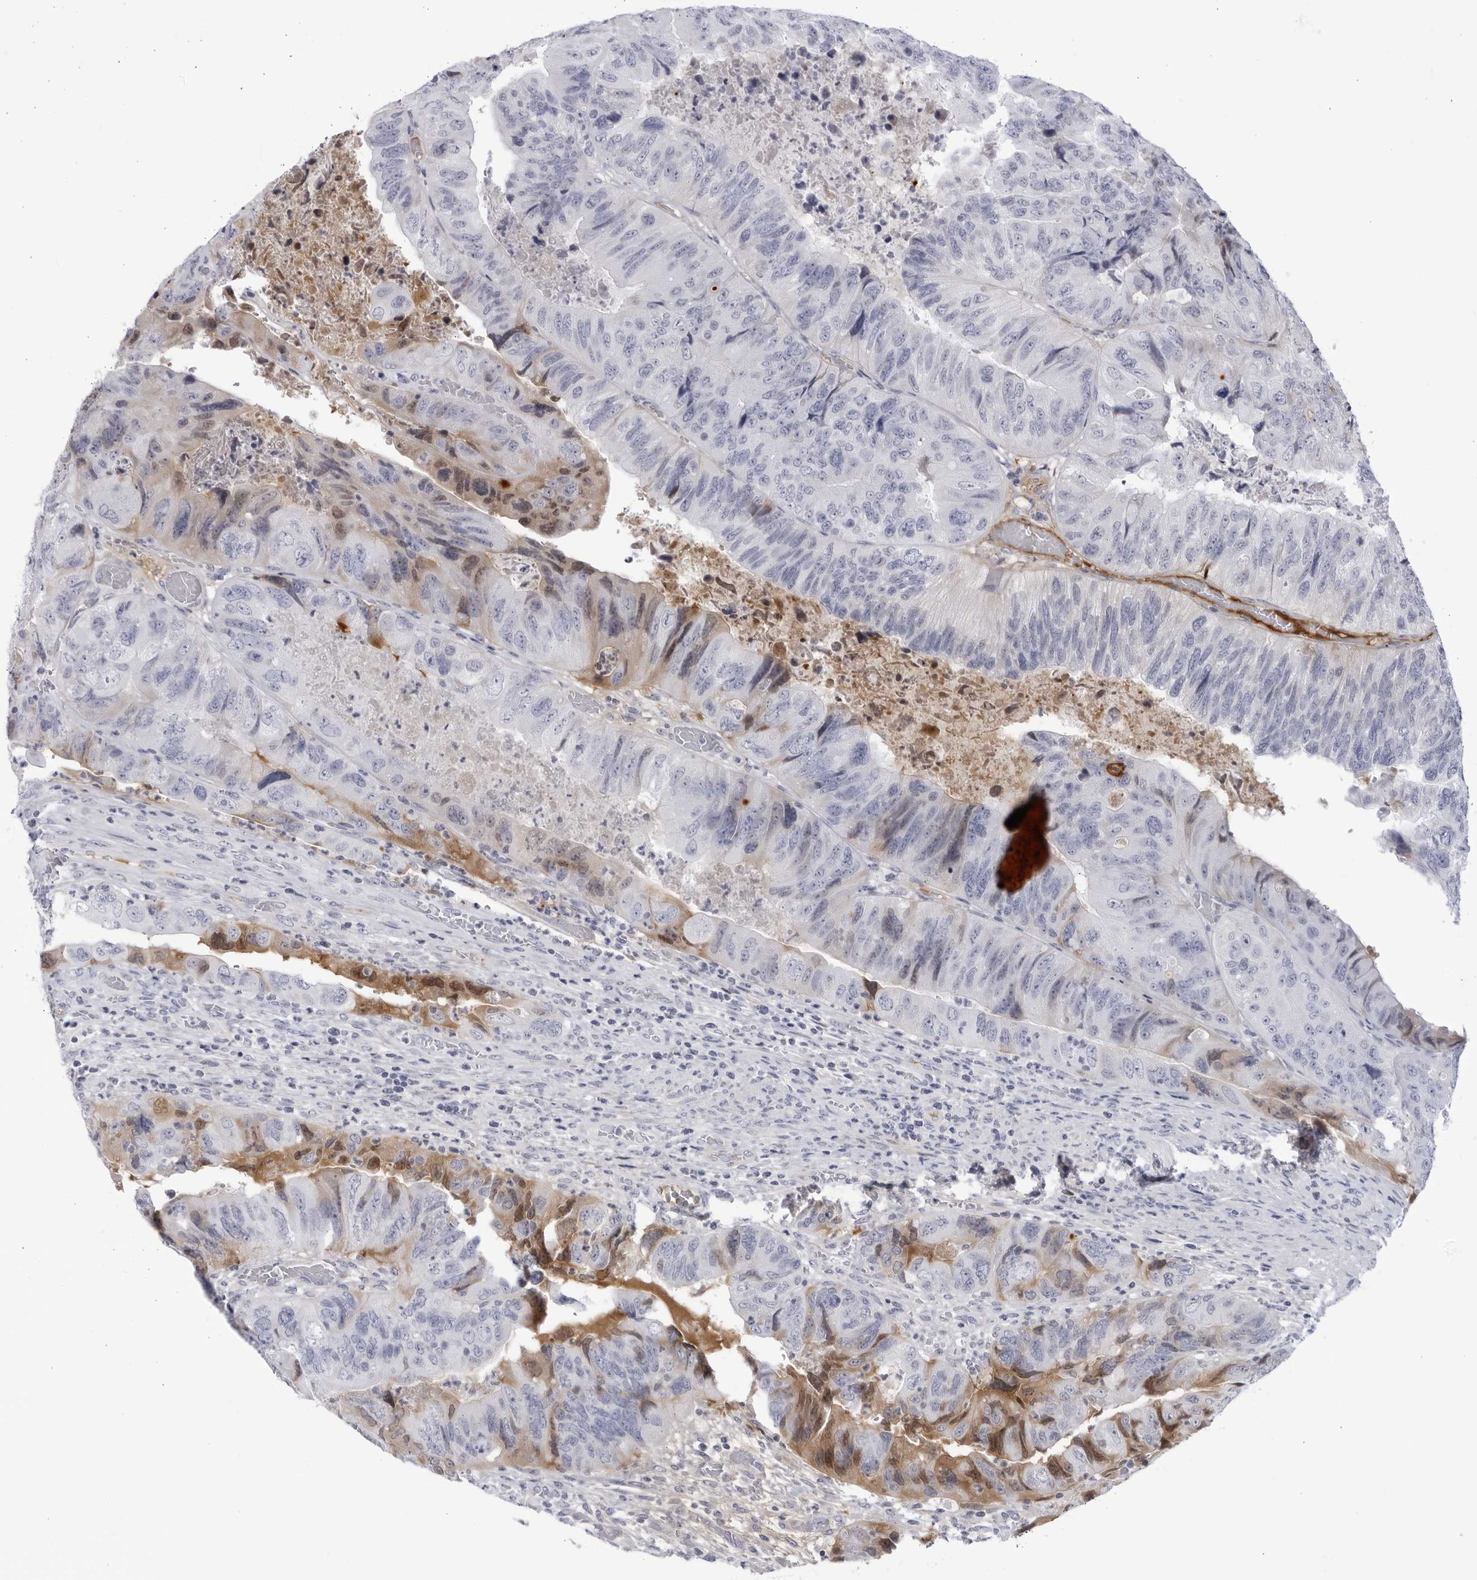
{"staining": {"intensity": "moderate", "quantity": "<25%", "location": "cytoplasmic/membranous,nuclear"}, "tissue": "colorectal cancer", "cell_type": "Tumor cells", "image_type": "cancer", "snomed": [{"axis": "morphology", "description": "Adenocarcinoma, NOS"}, {"axis": "topography", "description": "Rectum"}], "caption": "About <25% of tumor cells in human colorectal adenocarcinoma show moderate cytoplasmic/membranous and nuclear protein expression as visualized by brown immunohistochemical staining.", "gene": "CNBD1", "patient": {"sex": "male", "age": 63}}